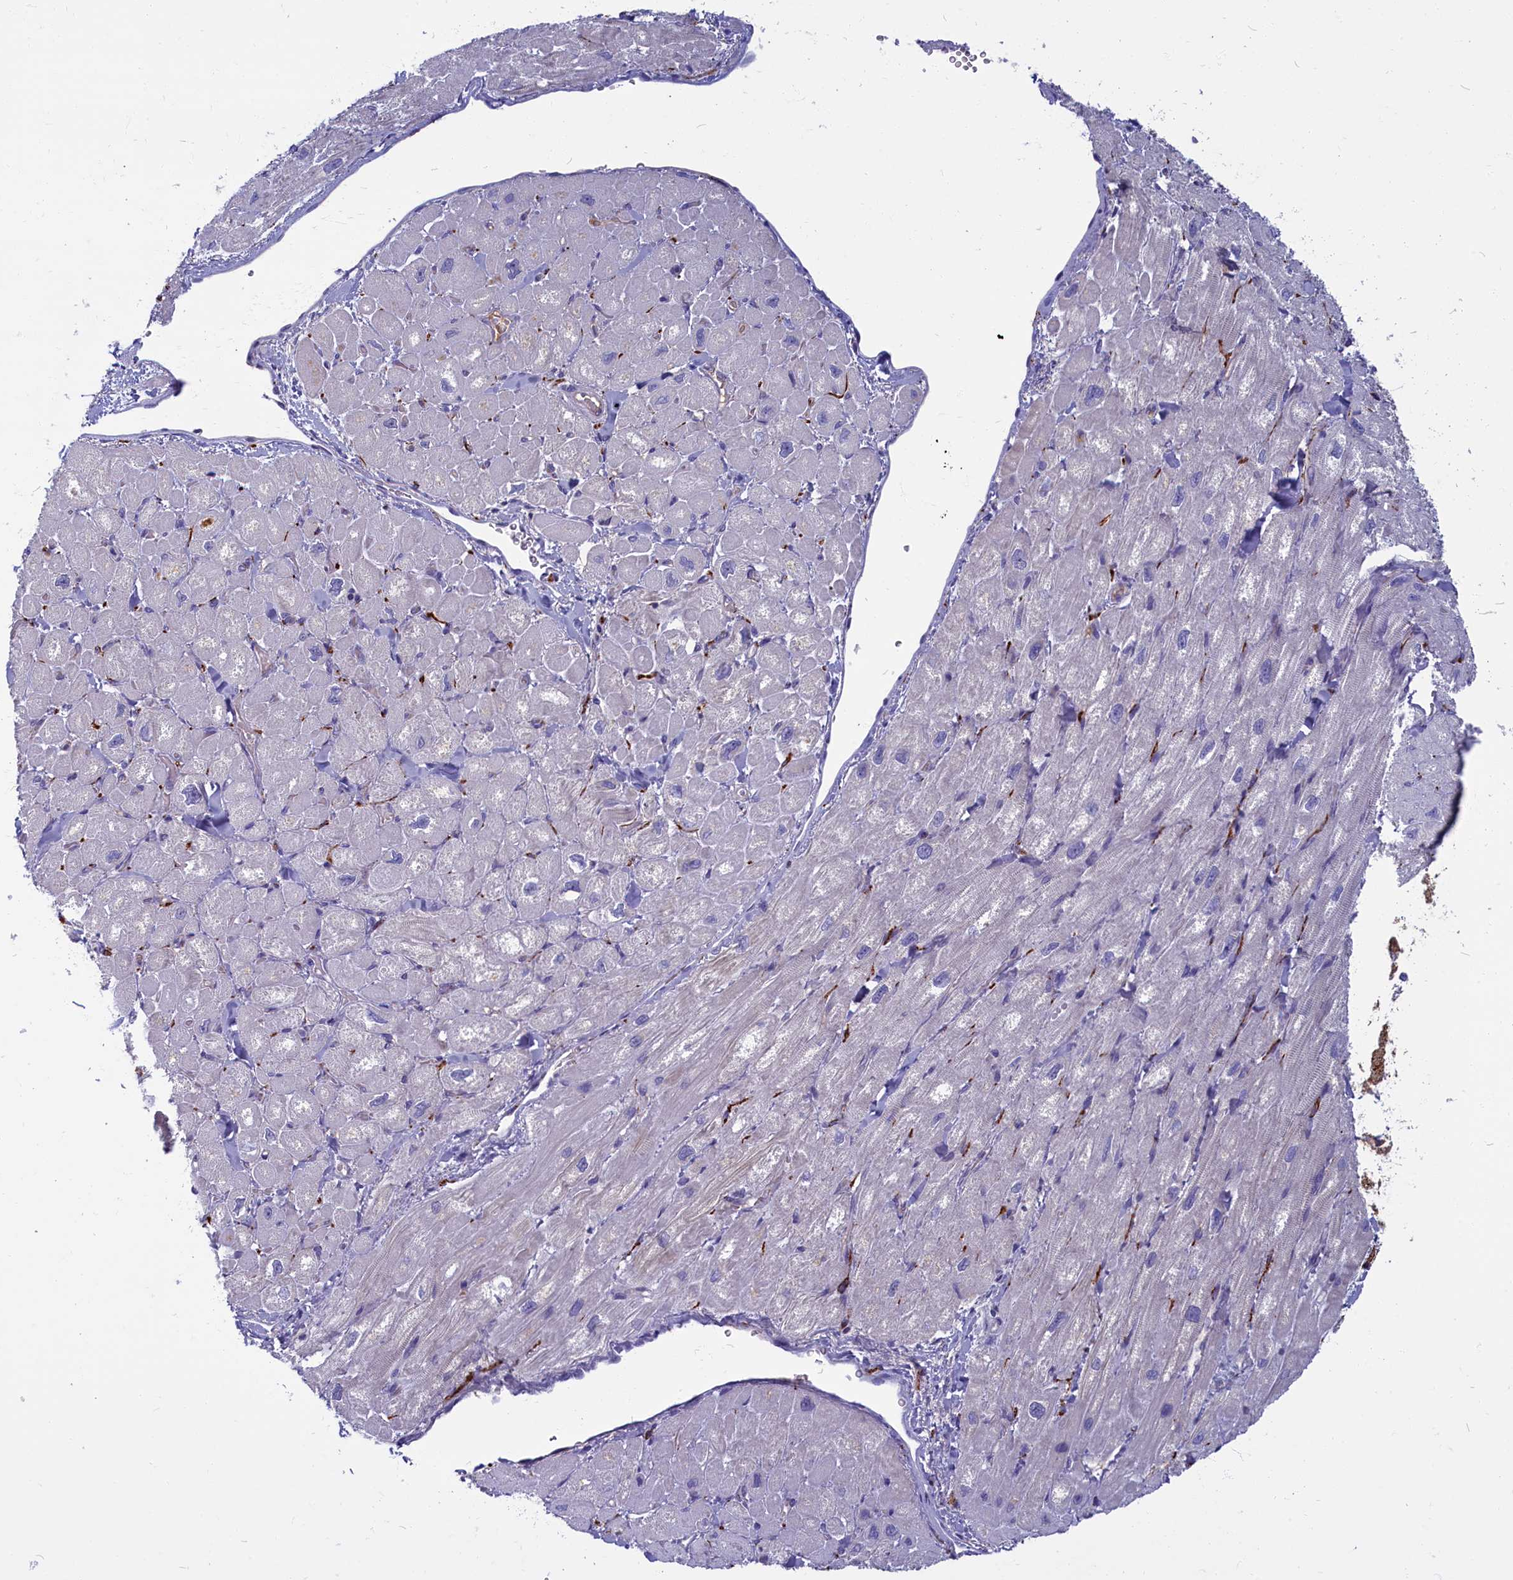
{"staining": {"intensity": "moderate", "quantity": "<25%", "location": "cytoplasmic/membranous"}, "tissue": "heart muscle", "cell_type": "Cardiomyocytes", "image_type": "normal", "snomed": [{"axis": "morphology", "description": "Normal tissue, NOS"}, {"axis": "topography", "description": "Heart"}], "caption": "A low amount of moderate cytoplasmic/membranous staining is seen in approximately <25% of cardiomyocytes in normal heart muscle.", "gene": "SV2C", "patient": {"sex": "male", "age": 65}}